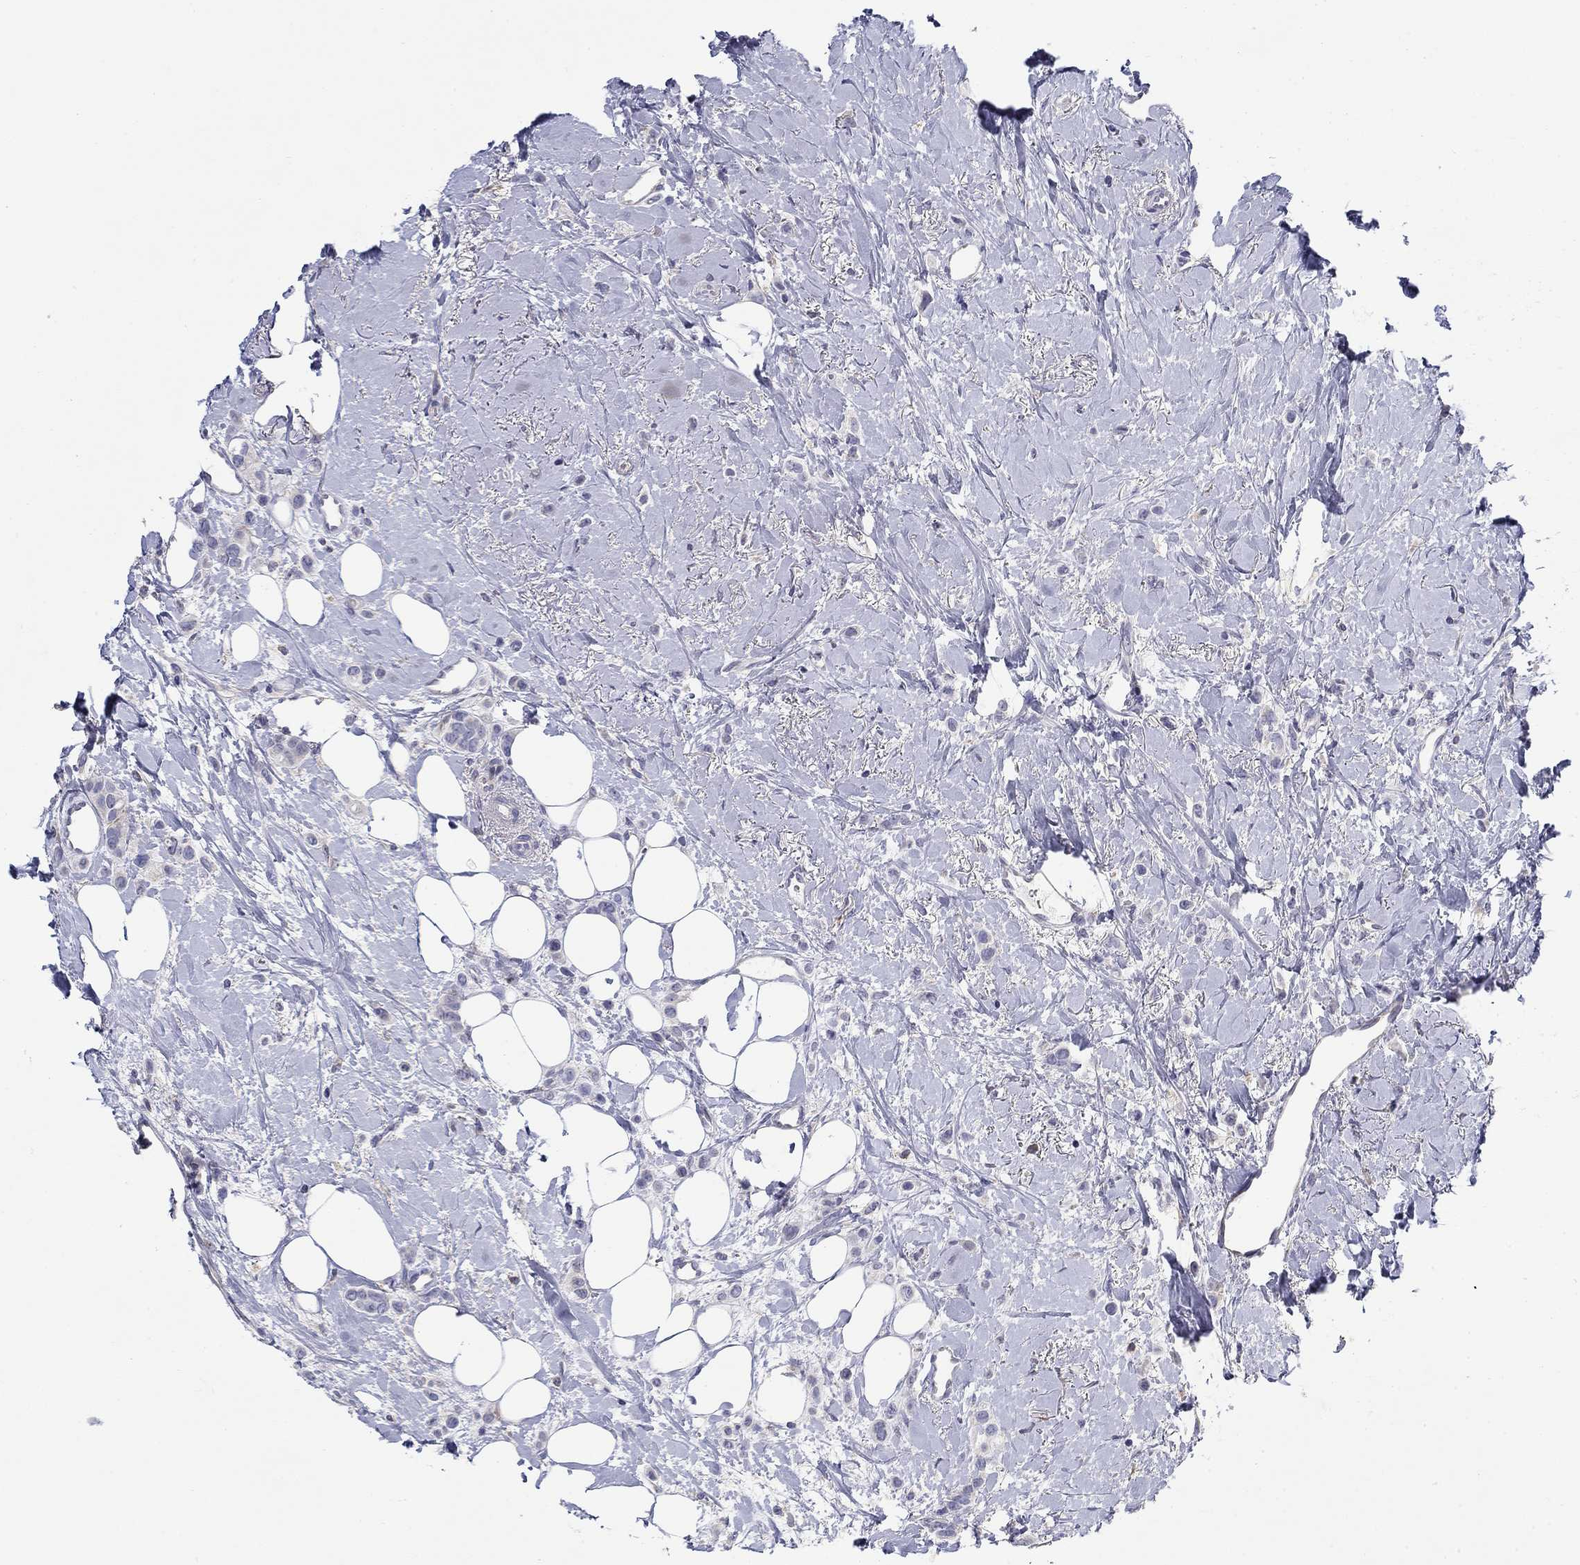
{"staining": {"intensity": "negative", "quantity": "none", "location": "none"}, "tissue": "breast cancer", "cell_type": "Tumor cells", "image_type": "cancer", "snomed": [{"axis": "morphology", "description": "Lobular carcinoma"}, {"axis": "topography", "description": "Breast"}], "caption": "An immunohistochemistry image of breast lobular carcinoma is shown. There is no staining in tumor cells of breast lobular carcinoma. (Stains: DAB (3,3'-diaminobenzidine) immunohistochemistry (IHC) with hematoxylin counter stain, Microscopy: brightfield microscopy at high magnification).", "gene": "QRFPR", "patient": {"sex": "female", "age": 66}}